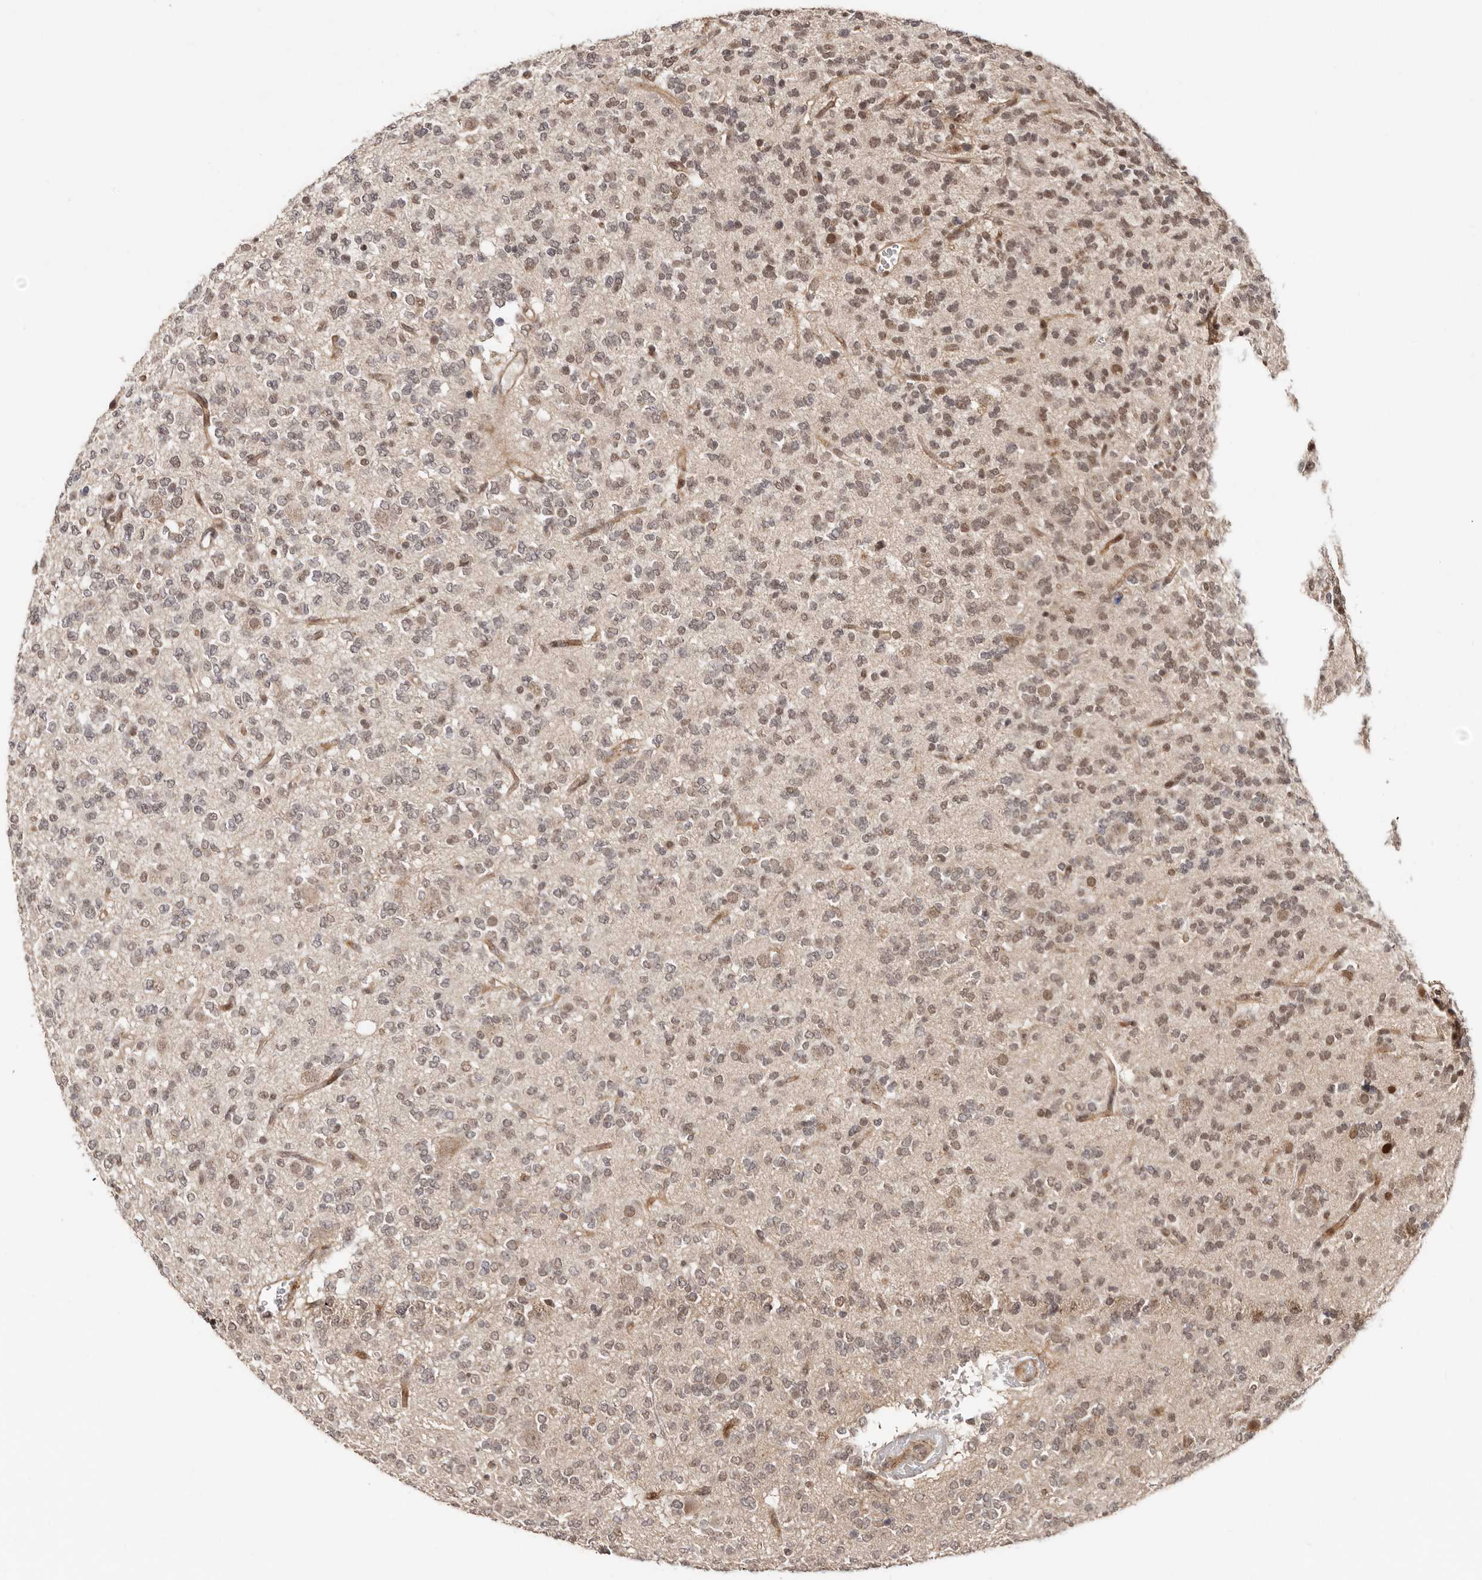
{"staining": {"intensity": "weak", "quantity": ">75%", "location": "nuclear"}, "tissue": "glioma", "cell_type": "Tumor cells", "image_type": "cancer", "snomed": [{"axis": "morphology", "description": "Glioma, malignant, Low grade"}, {"axis": "topography", "description": "Brain"}], "caption": "Tumor cells reveal low levels of weak nuclear expression in about >75% of cells in malignant glioma (low-grade).", "gene": "SRCAP", "patient": {"sex": "male", "age": 38}}